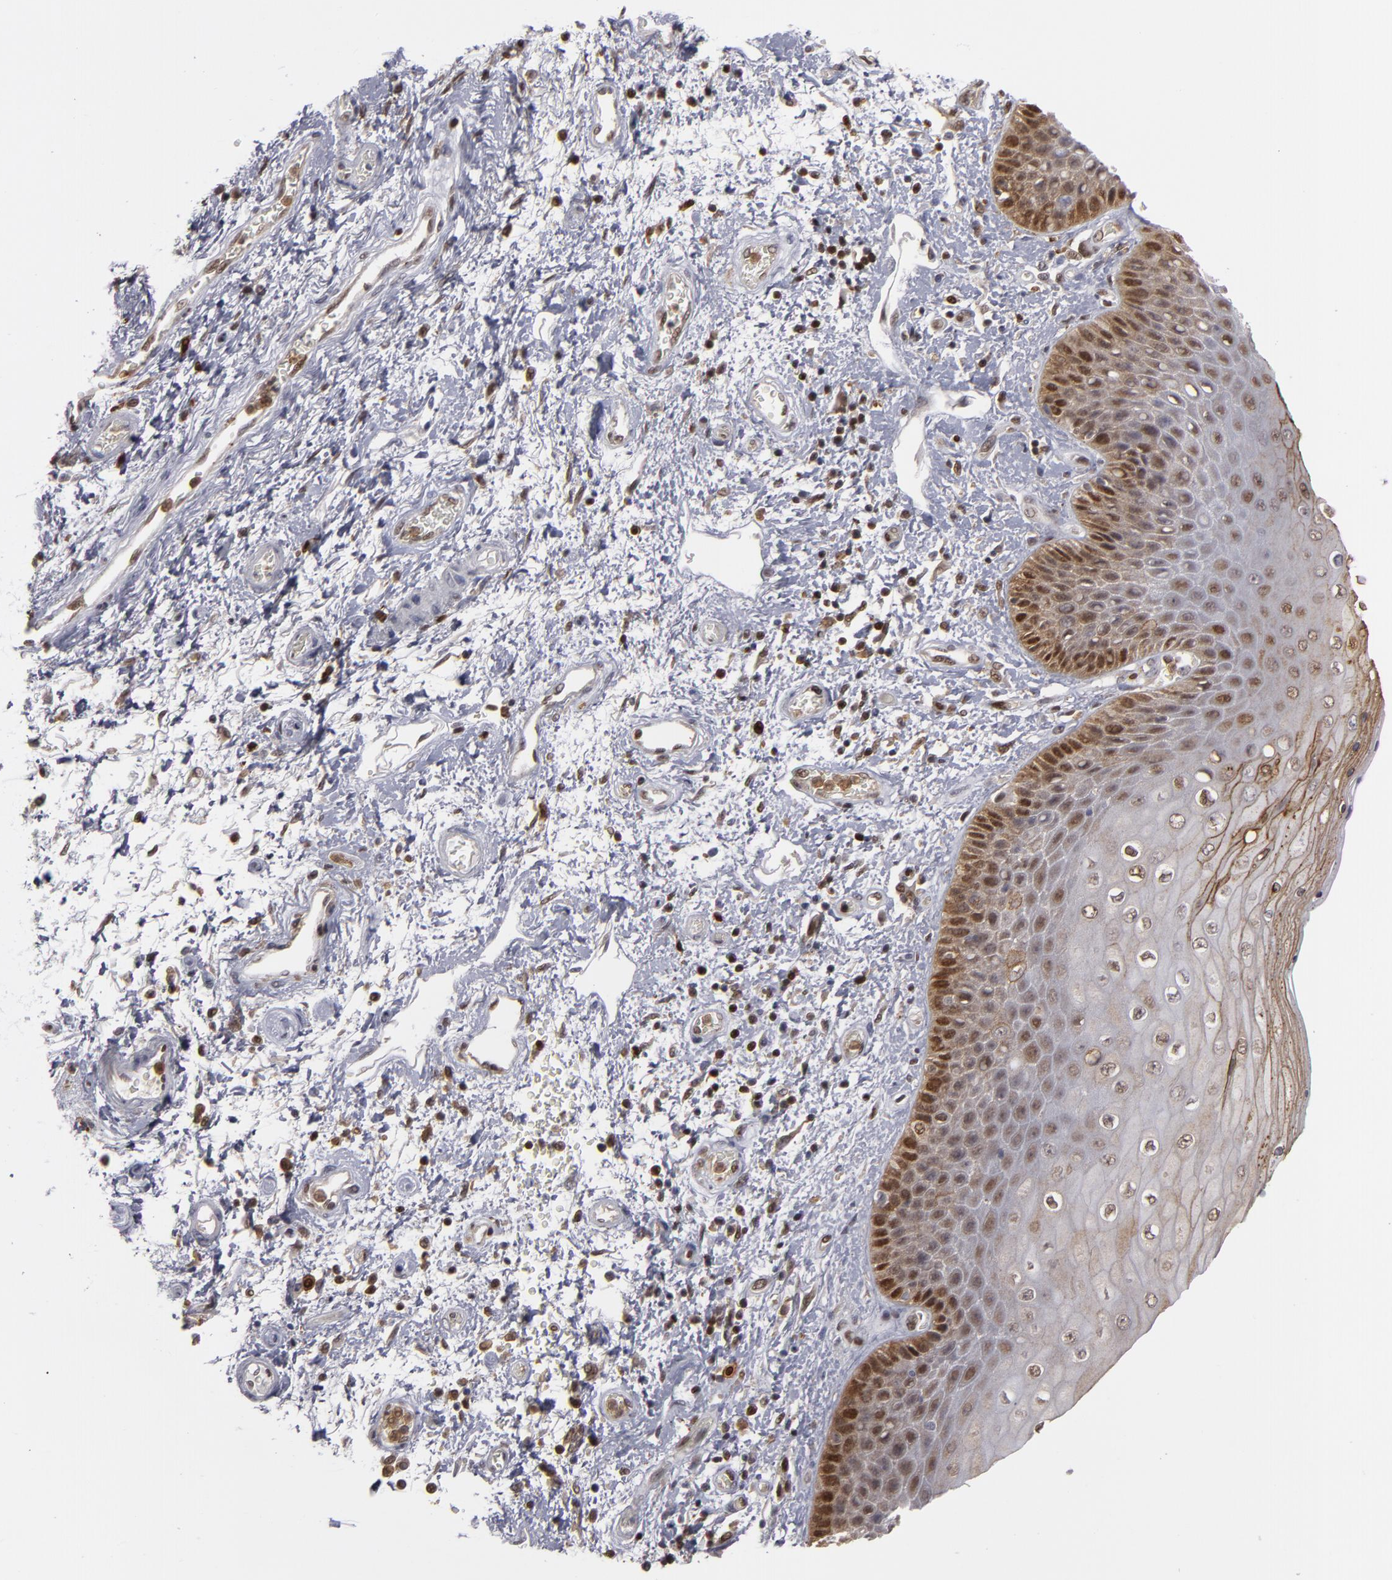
{"staining": {"intensity": "moderate", "quantity": "25%-75%", "location": "cytoplasmic/membranous,nuclear"}, "tissue": "skin", "cell_type": "Epidermal cells", "image_type": "normal", "snomed": [{"axis": "morphology", "description": "Normal tissue, NOS"}, {"axis": "topography", "description": "Anal"}], "caption": "An IHC micrograph of normal tissue is shown. Protein staining in brown labels moderate cytoplasmic/membranous,nuclear positivity in skin within epidermal cells.", "gene": "GSR", "patient": {"sex": "female", "age": 46}}